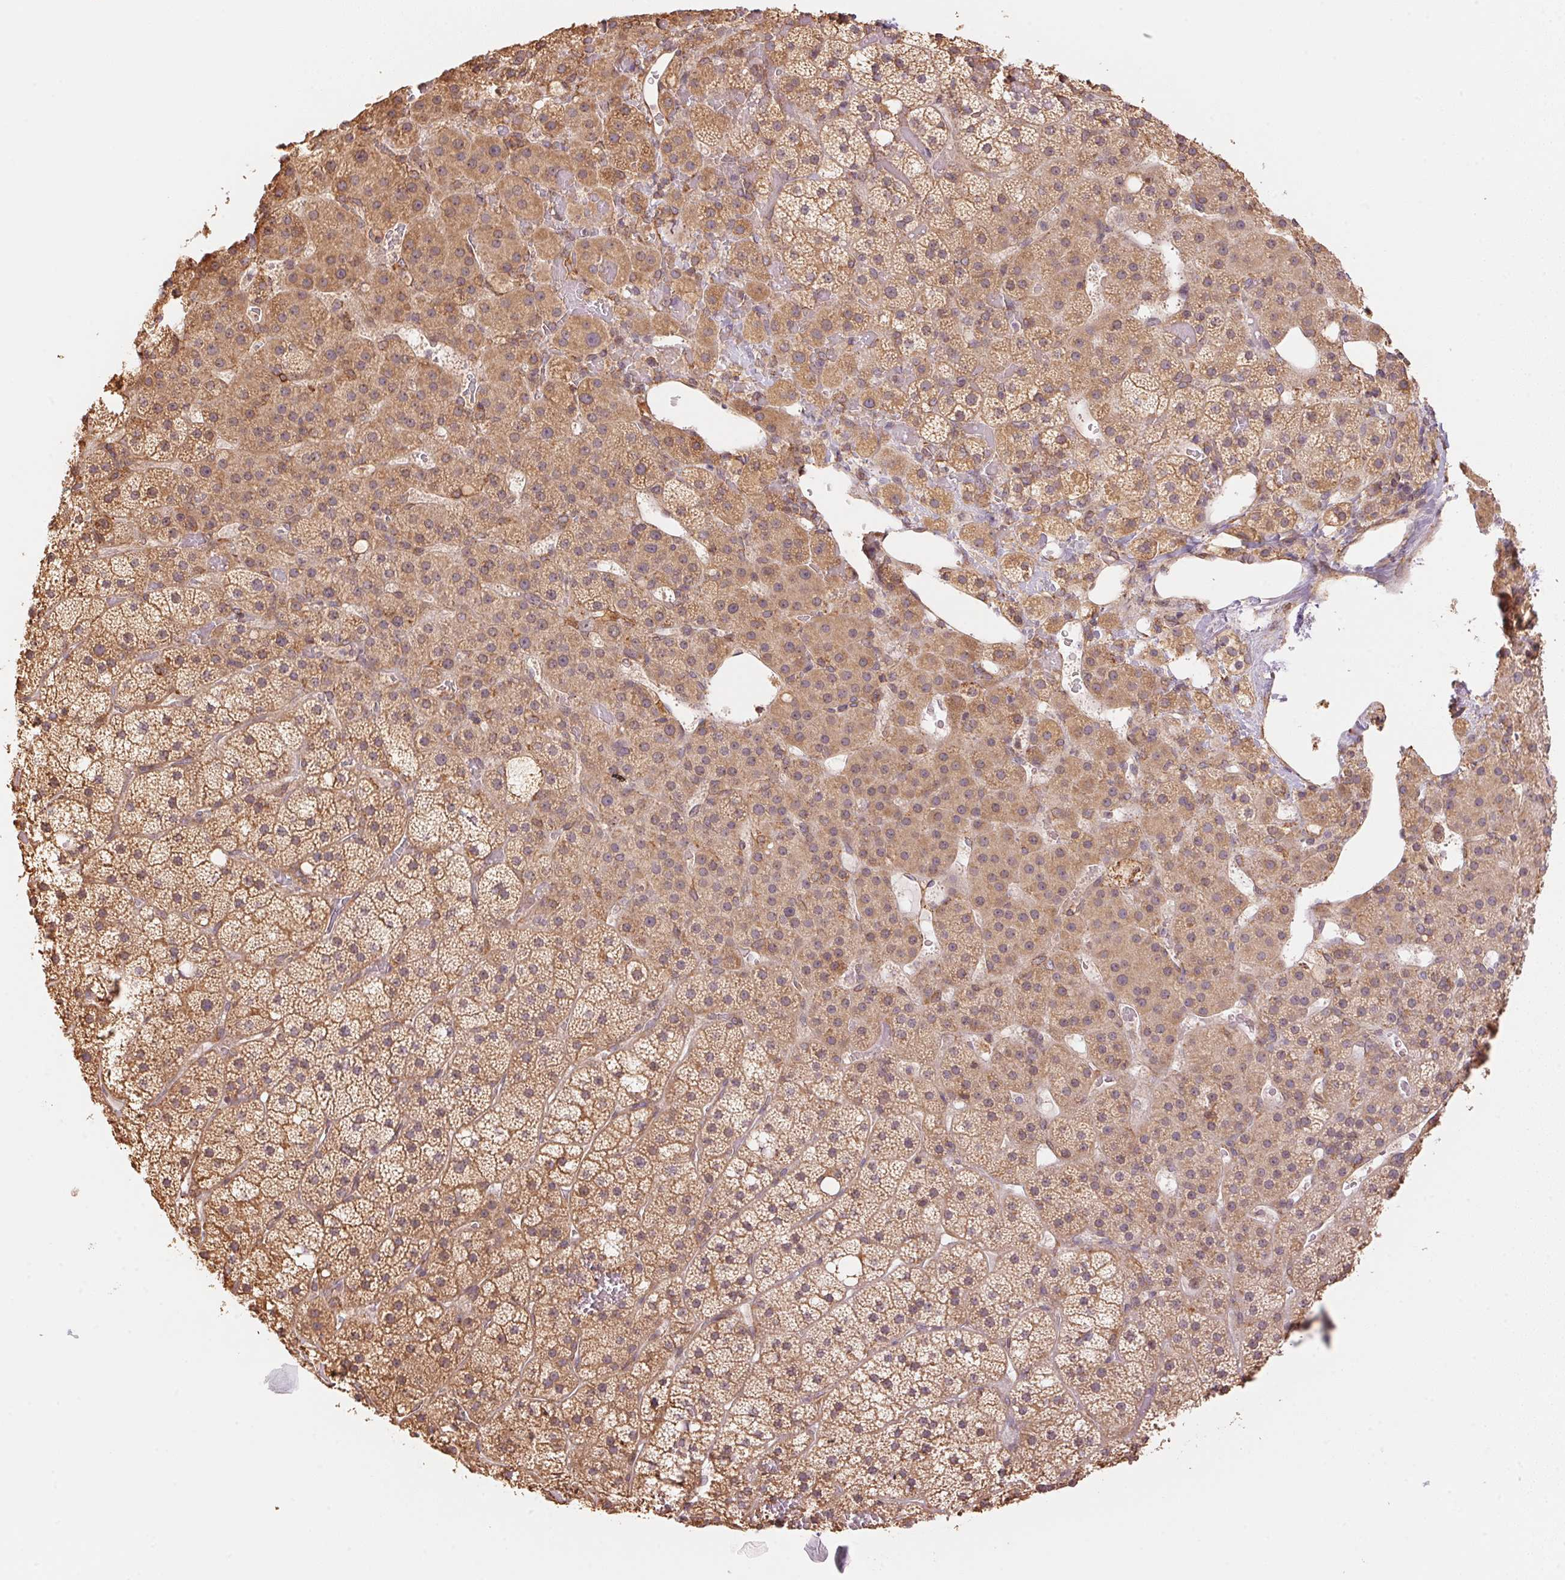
{"staining": {"intensity": "moderate", "quantity": ">75%", "location": "cytoplasmic/membranous"}, "tissue": "adrenal gland", "cell_type": "Glandular cells", "image_type": "normal", "snomed": [{"axis": "morphology", "description": "Normal tissue, NOS"}, {"axis": "topography", "description": "Adrenal gland"}], "caption": "Immunohistochemical staining of normal adrenal gland exhibits moderate cytoplasmic/membranous protein positivity in about >75% of glandular cells. The staining was performed using DAB, with brown indicating positive protein expression. Nuclei are stained blue with hematoxylin.", "gene": "C6orf163", "patient": {"sex": "male", "age": 53}}